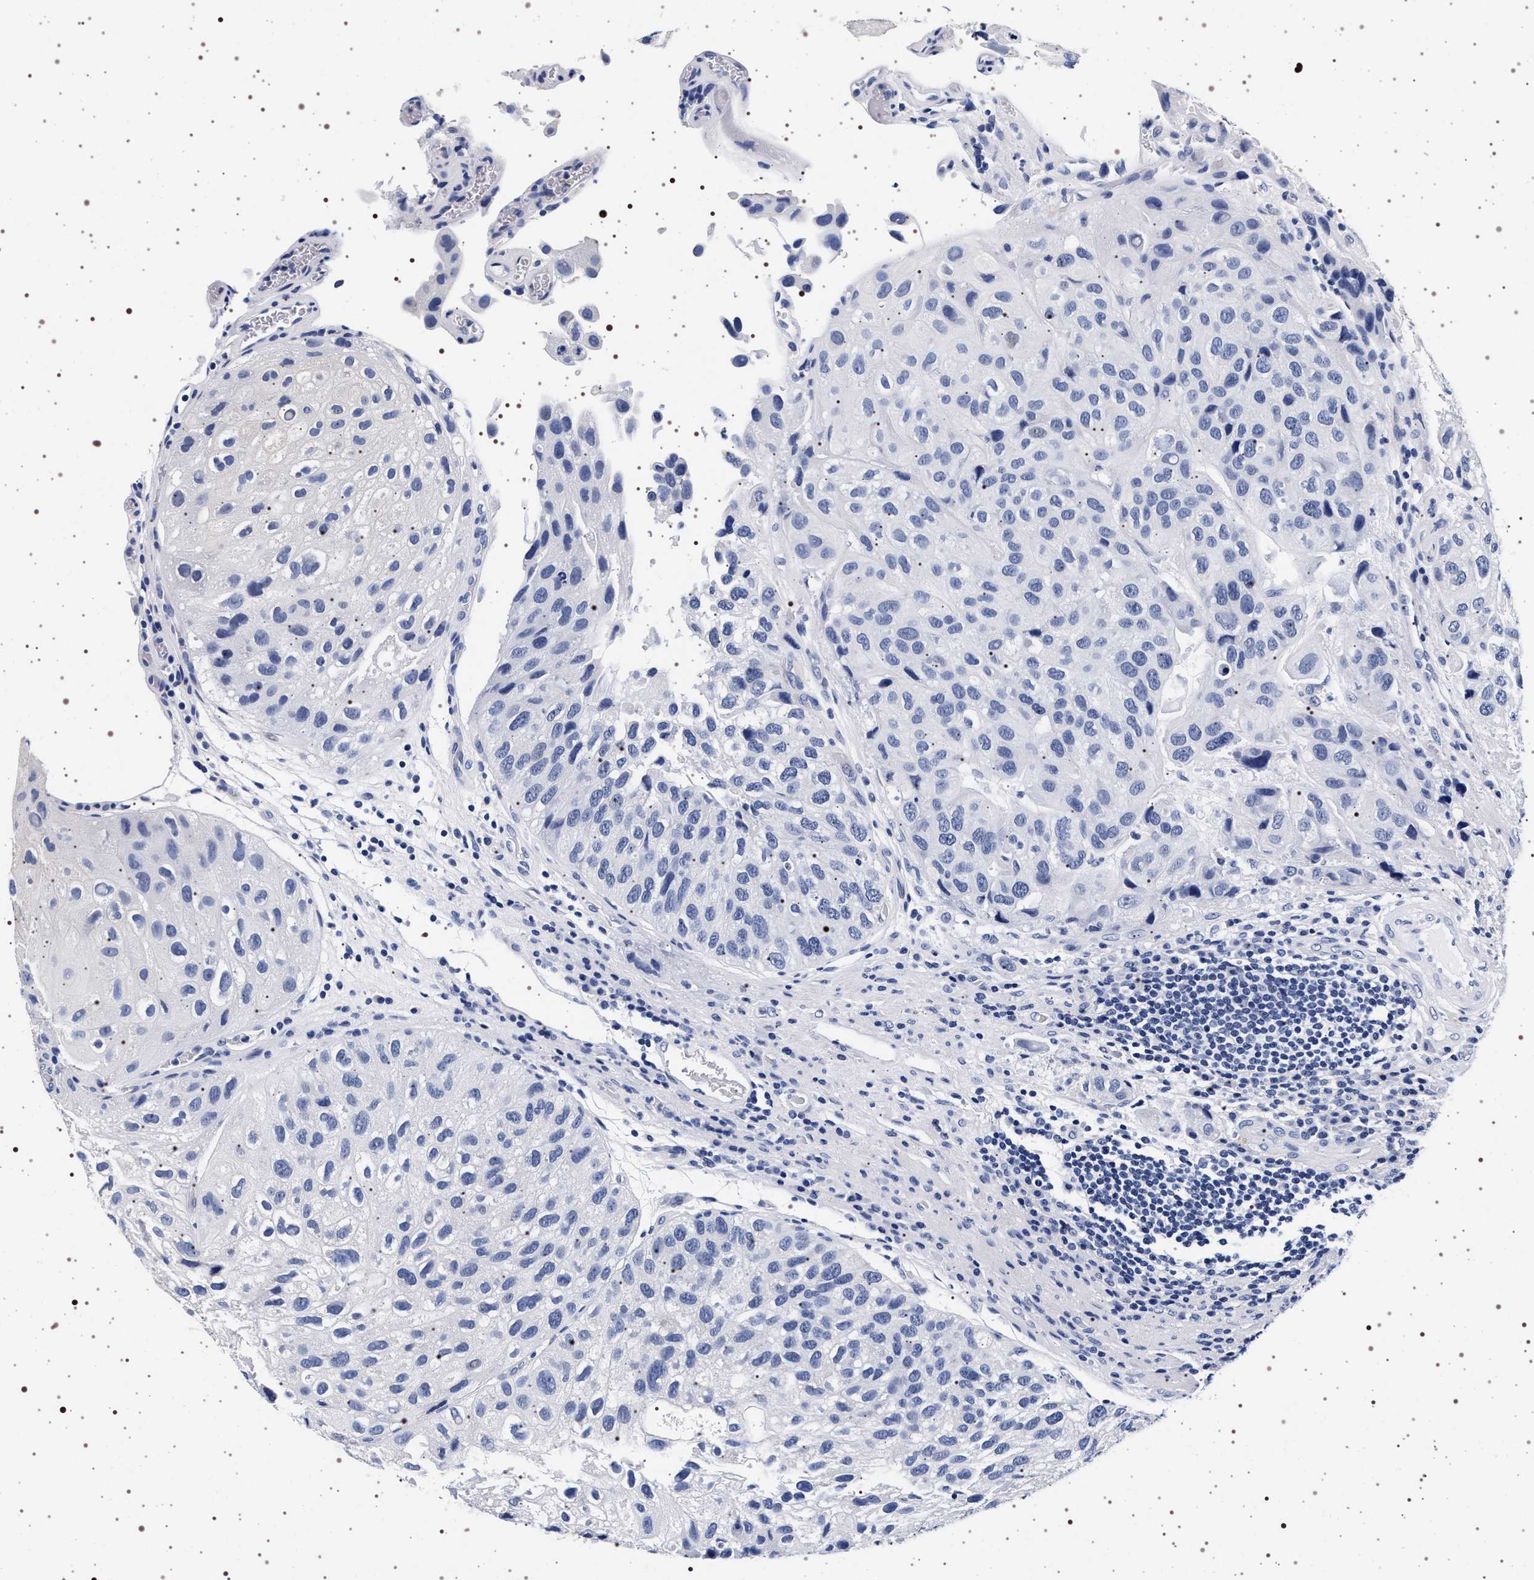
{"staining": {"intensity": "negative", "quantity": "none", "location": "none"}, "tissue": "urothelial cancer", "cell_type": "Tumor cells", "image_type": "cancer", "snomed": [{"axis": "morphology", "description": "Urothelial carcinoma, High grade"}, {"axis": "topography", "description": "Urinary bladder"}], "caption": "This is a histopathology image of IHC staining of urothelial carcinoma (high-grade), which shows no positivity in tumor cells.", "gene": "SYN1", "patient": {"sex": "female", "age": 64}}